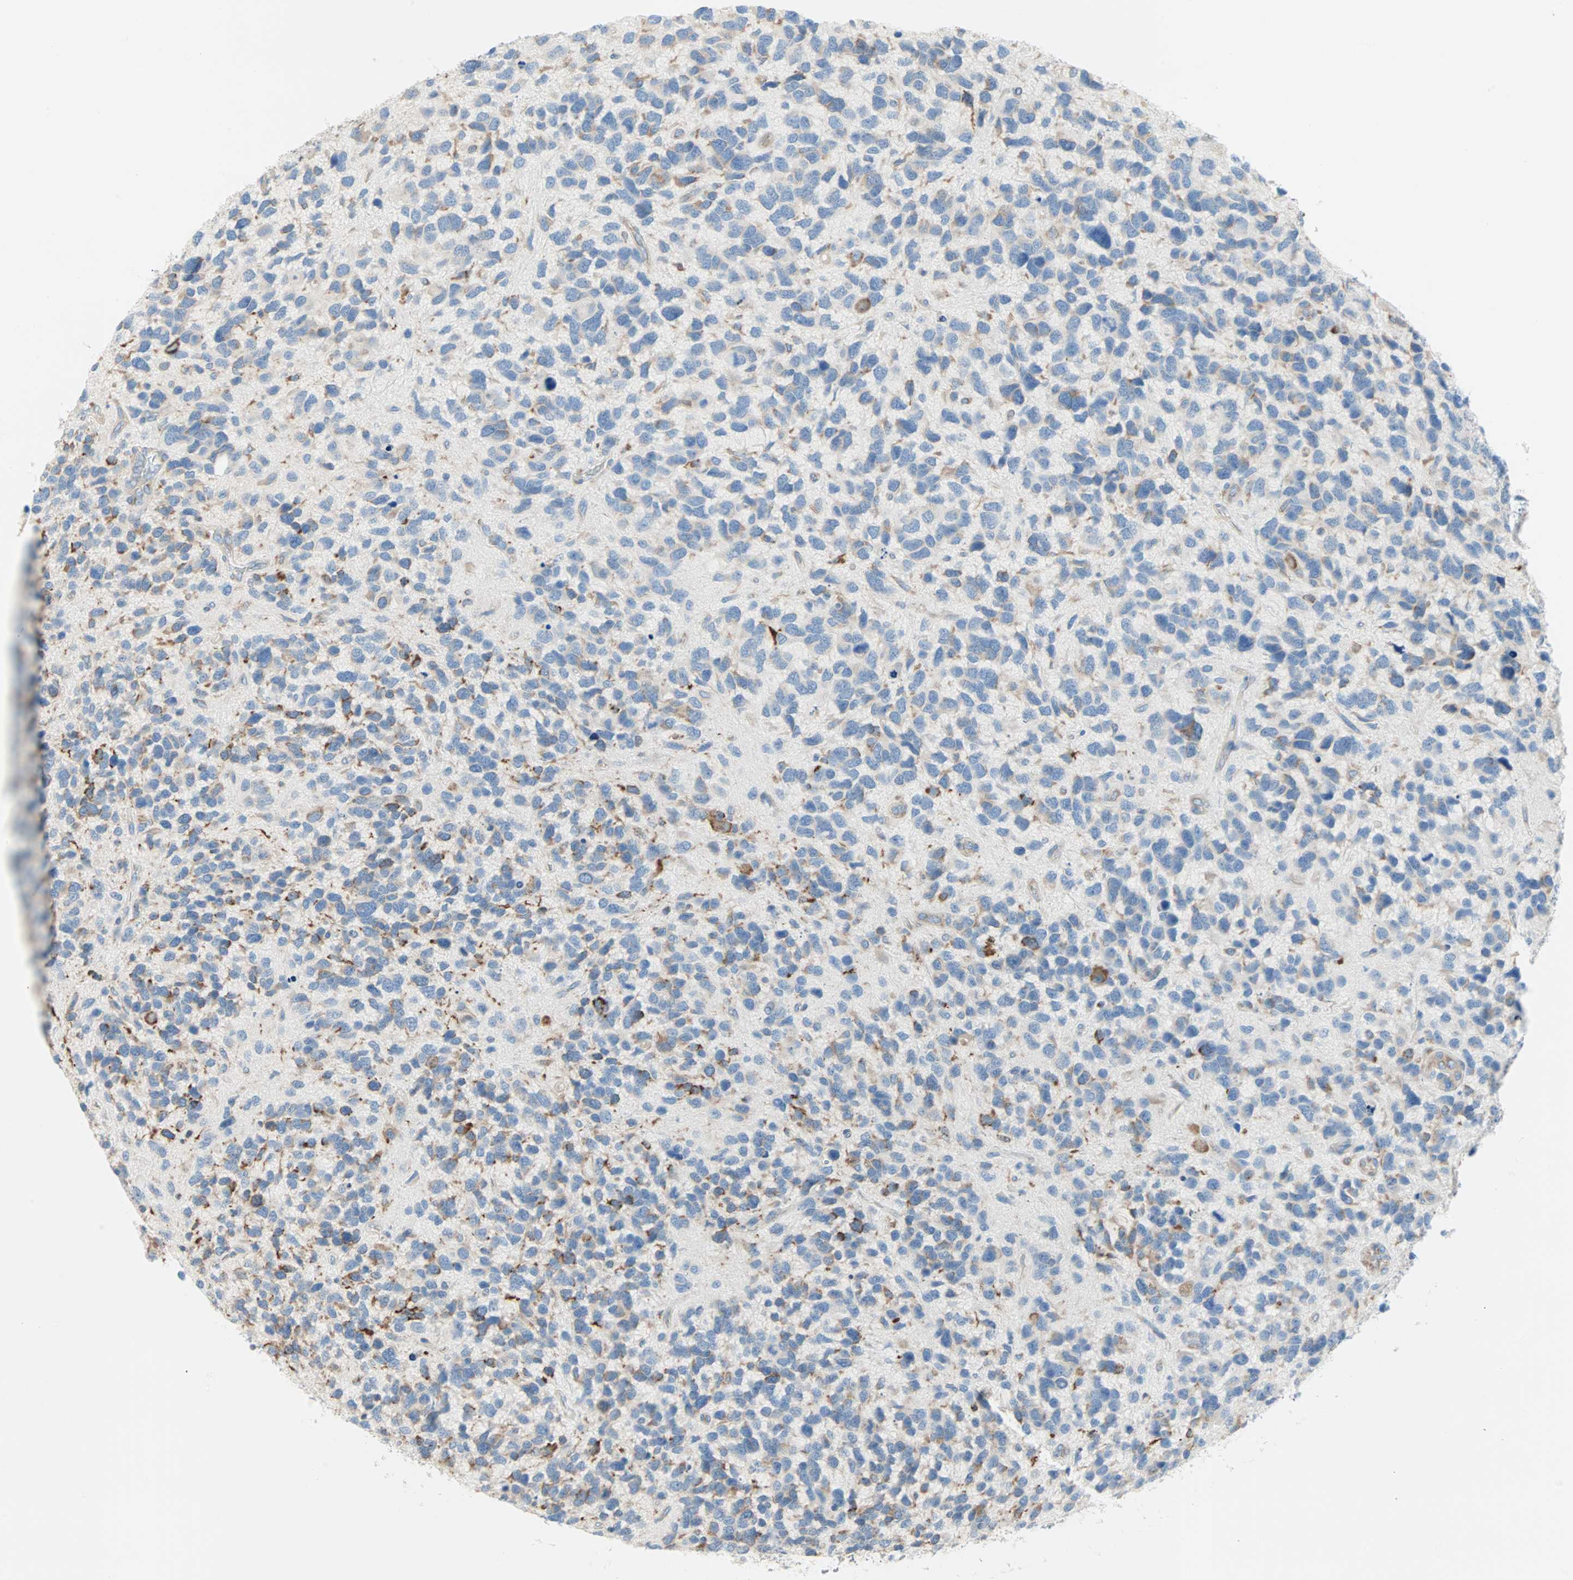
{"staining": {"intensity": "moderate", "quantity": "25%-75%", "location": "cytoplasmic/membranous"}, "tissue": "glioma", "cell_type": "Tumor cells", "image_type": "cancer", "snomed": [{"axis": "morphology", "description": "Glioma, malignant, High grade"}, {"axis": "topography", "description": "Brain"}], "caption": "Tumor cells exhibit moderate cytoplasmic/membranous positivity in about 25%-75% of cells in high-grade glioma (malignant).", "gene": "PLCXD1", "patient": {"sex": "female", "age": 58}}